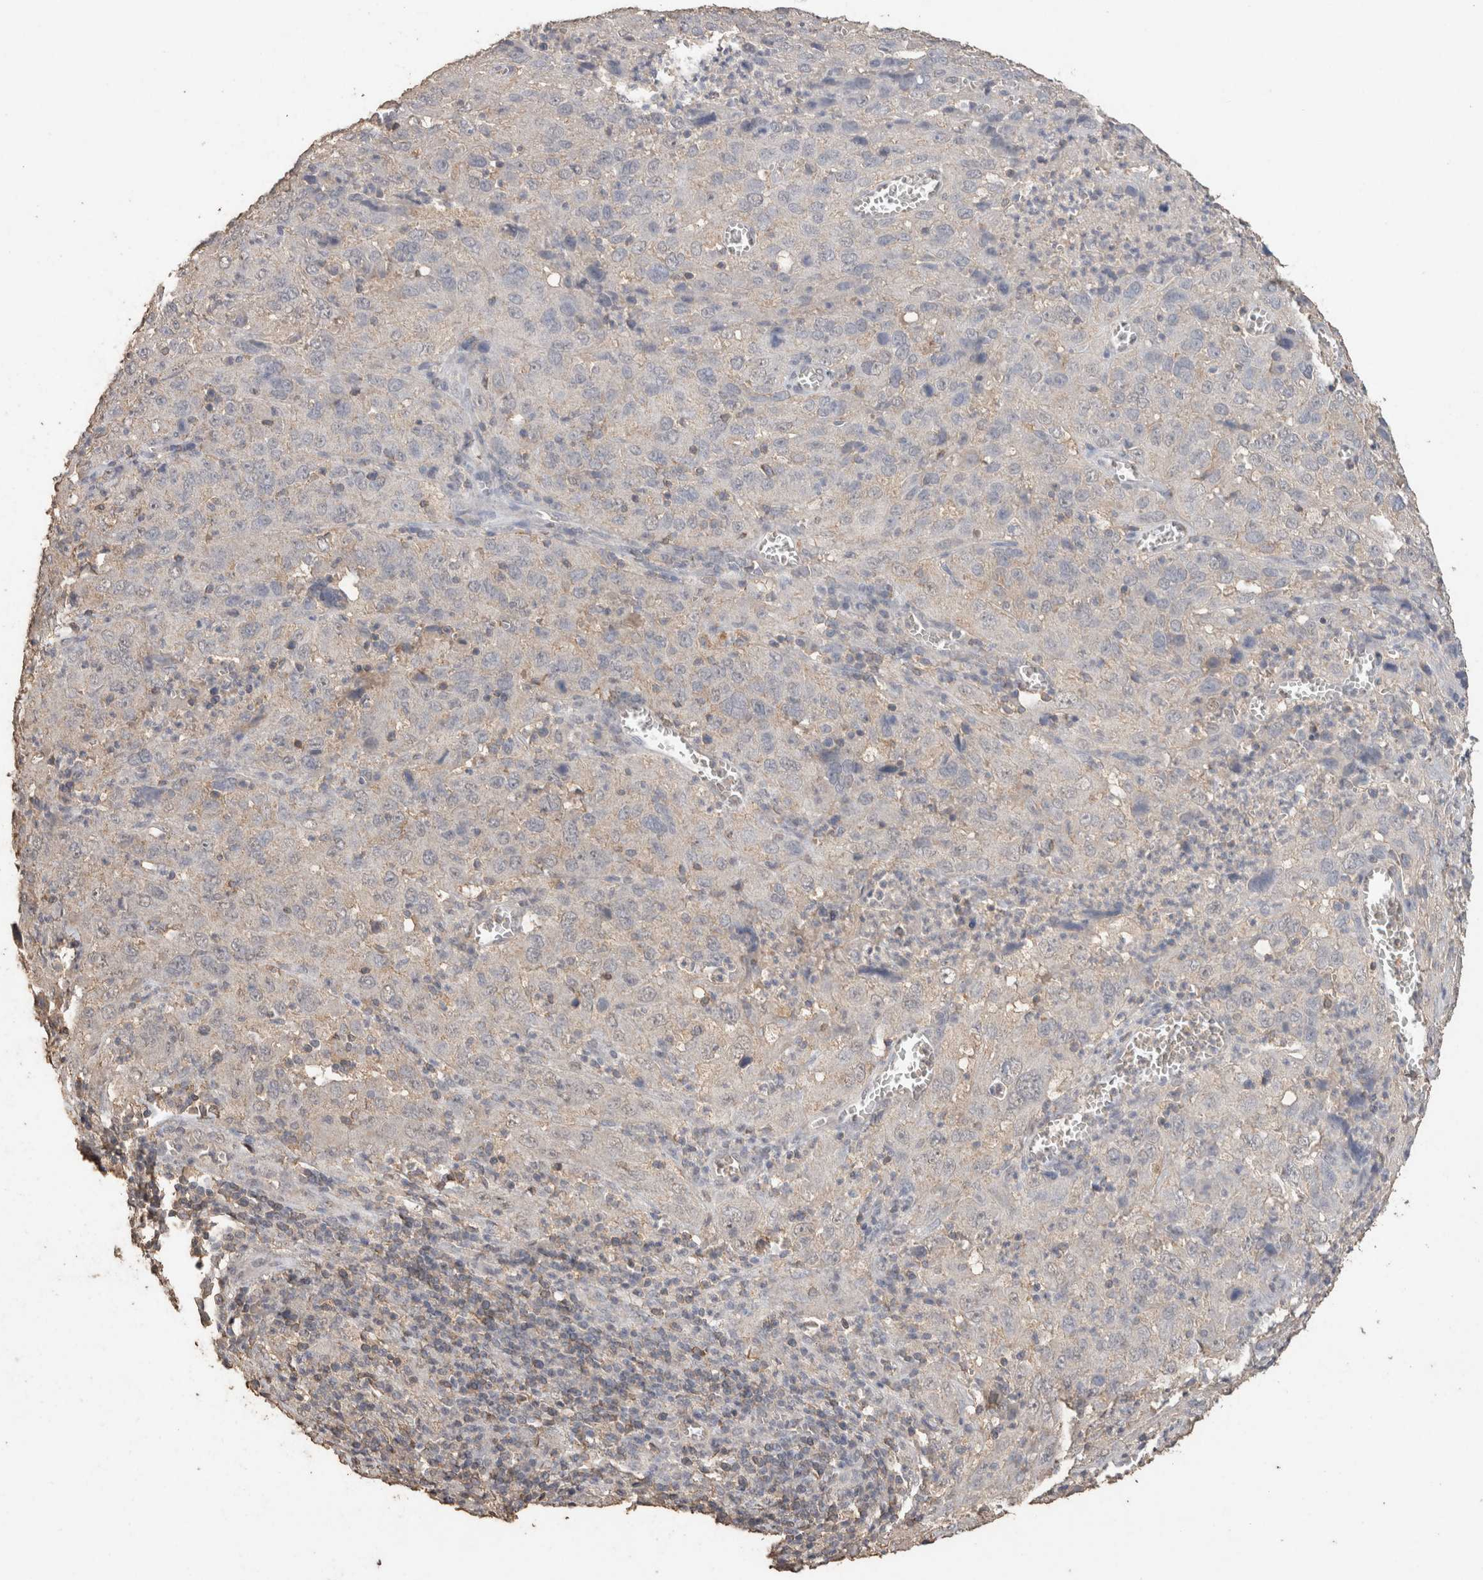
{"staining": {"intensity": "negative", "quantity": "none", "location": "none"}, "tissue": "cervical cancer", "cell_type": "Tumor cells", "image_type": "cancer", "snomed": [{"axis": "morphology", "description": "Squamous cell carcinoma, NOS"}, {"axis": "topography", "description": "Cervix"}], "caption": "The histopathology image displays no staining of tumor cells in cervical cancer.", "gene": "CX3CL1", "patient": {"sex": "female", "age": 32}}